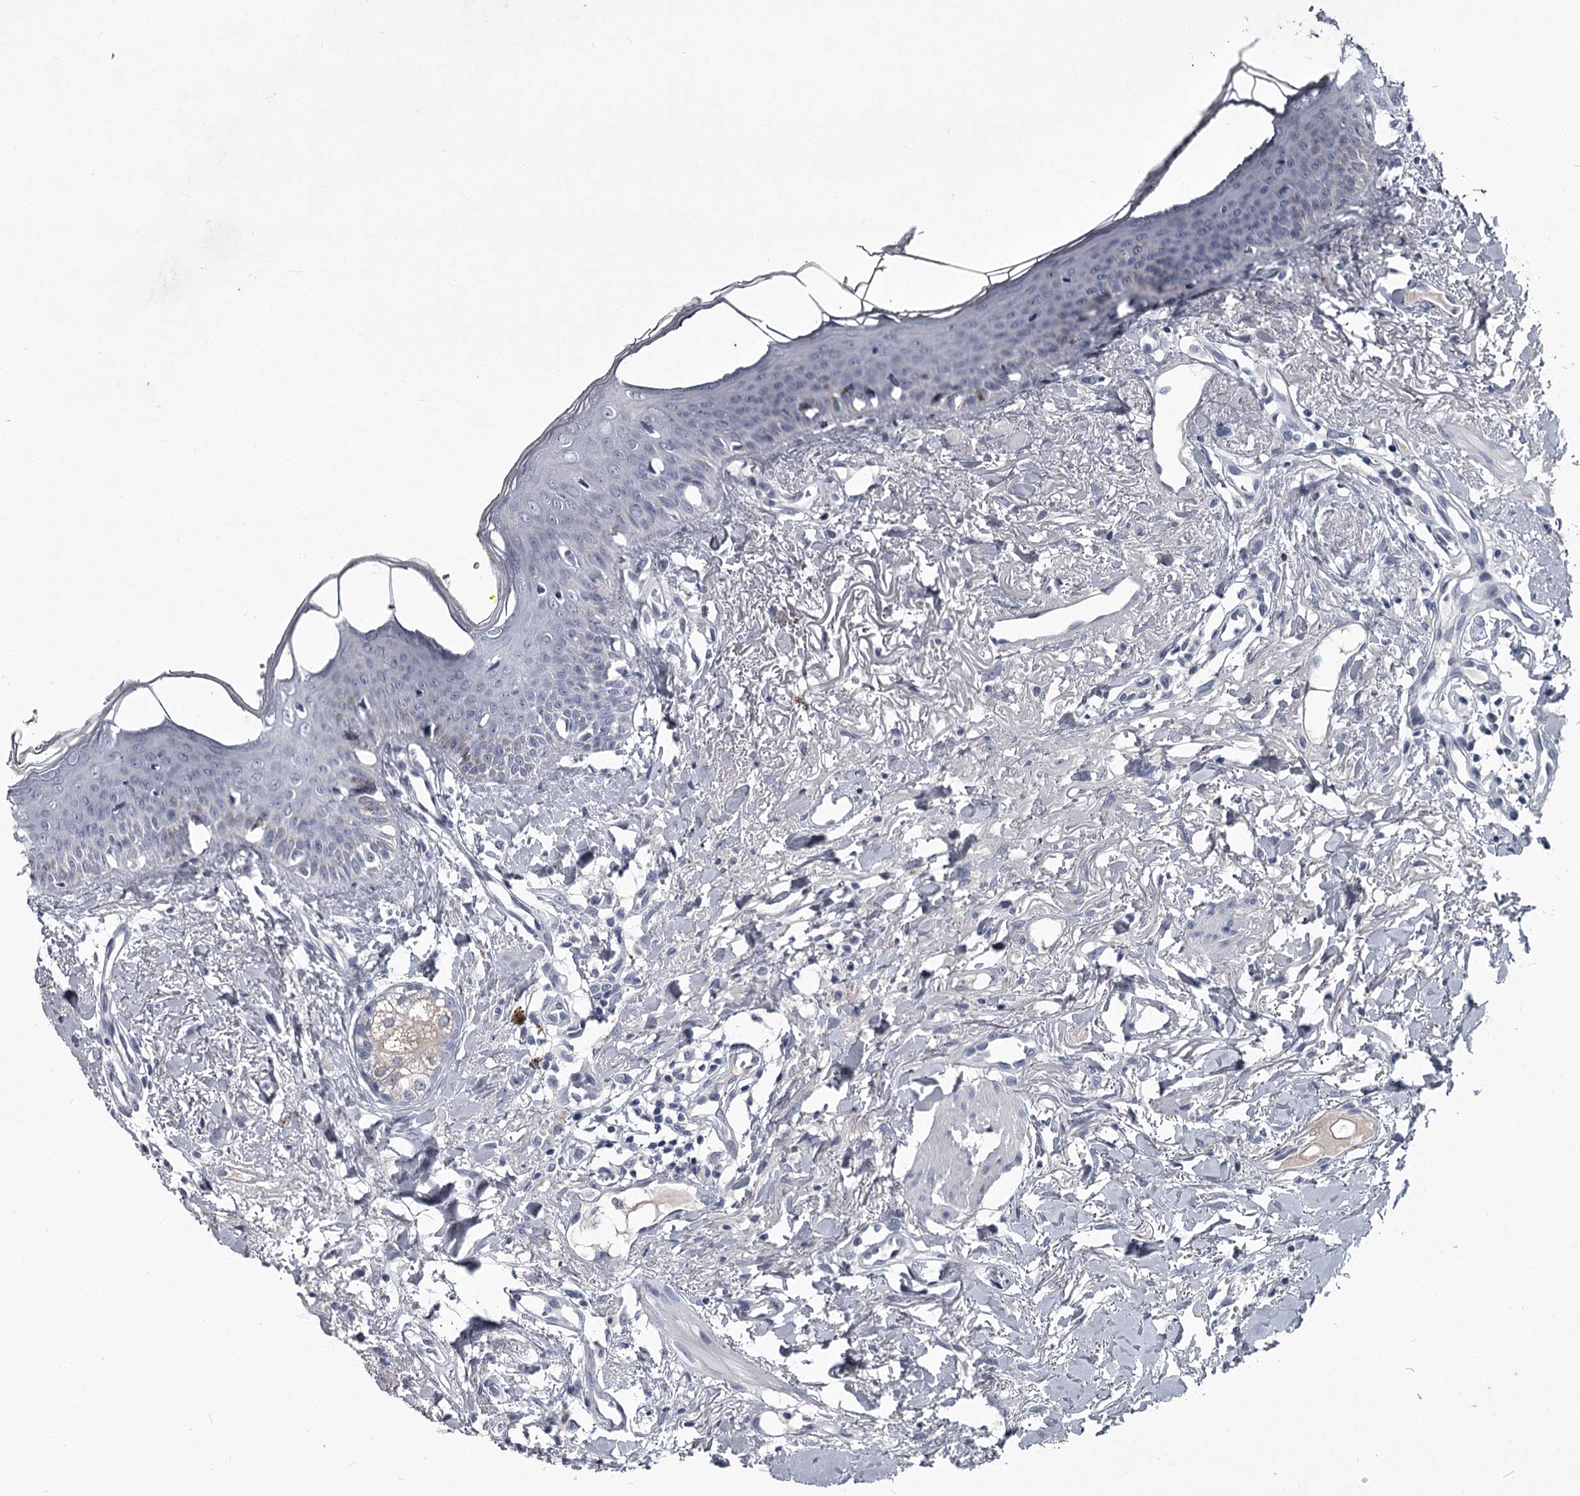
{"staining": {"intensity": "negative", "quantity": "none", "location": "none"}, "tissue": "oral mucosa", "cell_type": "Squamous epithelial cells", "image_type": "normal", "snomed": [{"axis": "morphology", "description": "Normal tissue, NOS"}, {"axis": "topography", "description": "Oral tissue"}], "caption": "This is an IHC photomicrograph of benign human oral mucosa. There is no staining in squamous epithelial cells.", "gene": "DAO", "patient": {"sex": "female", "age": 70}}